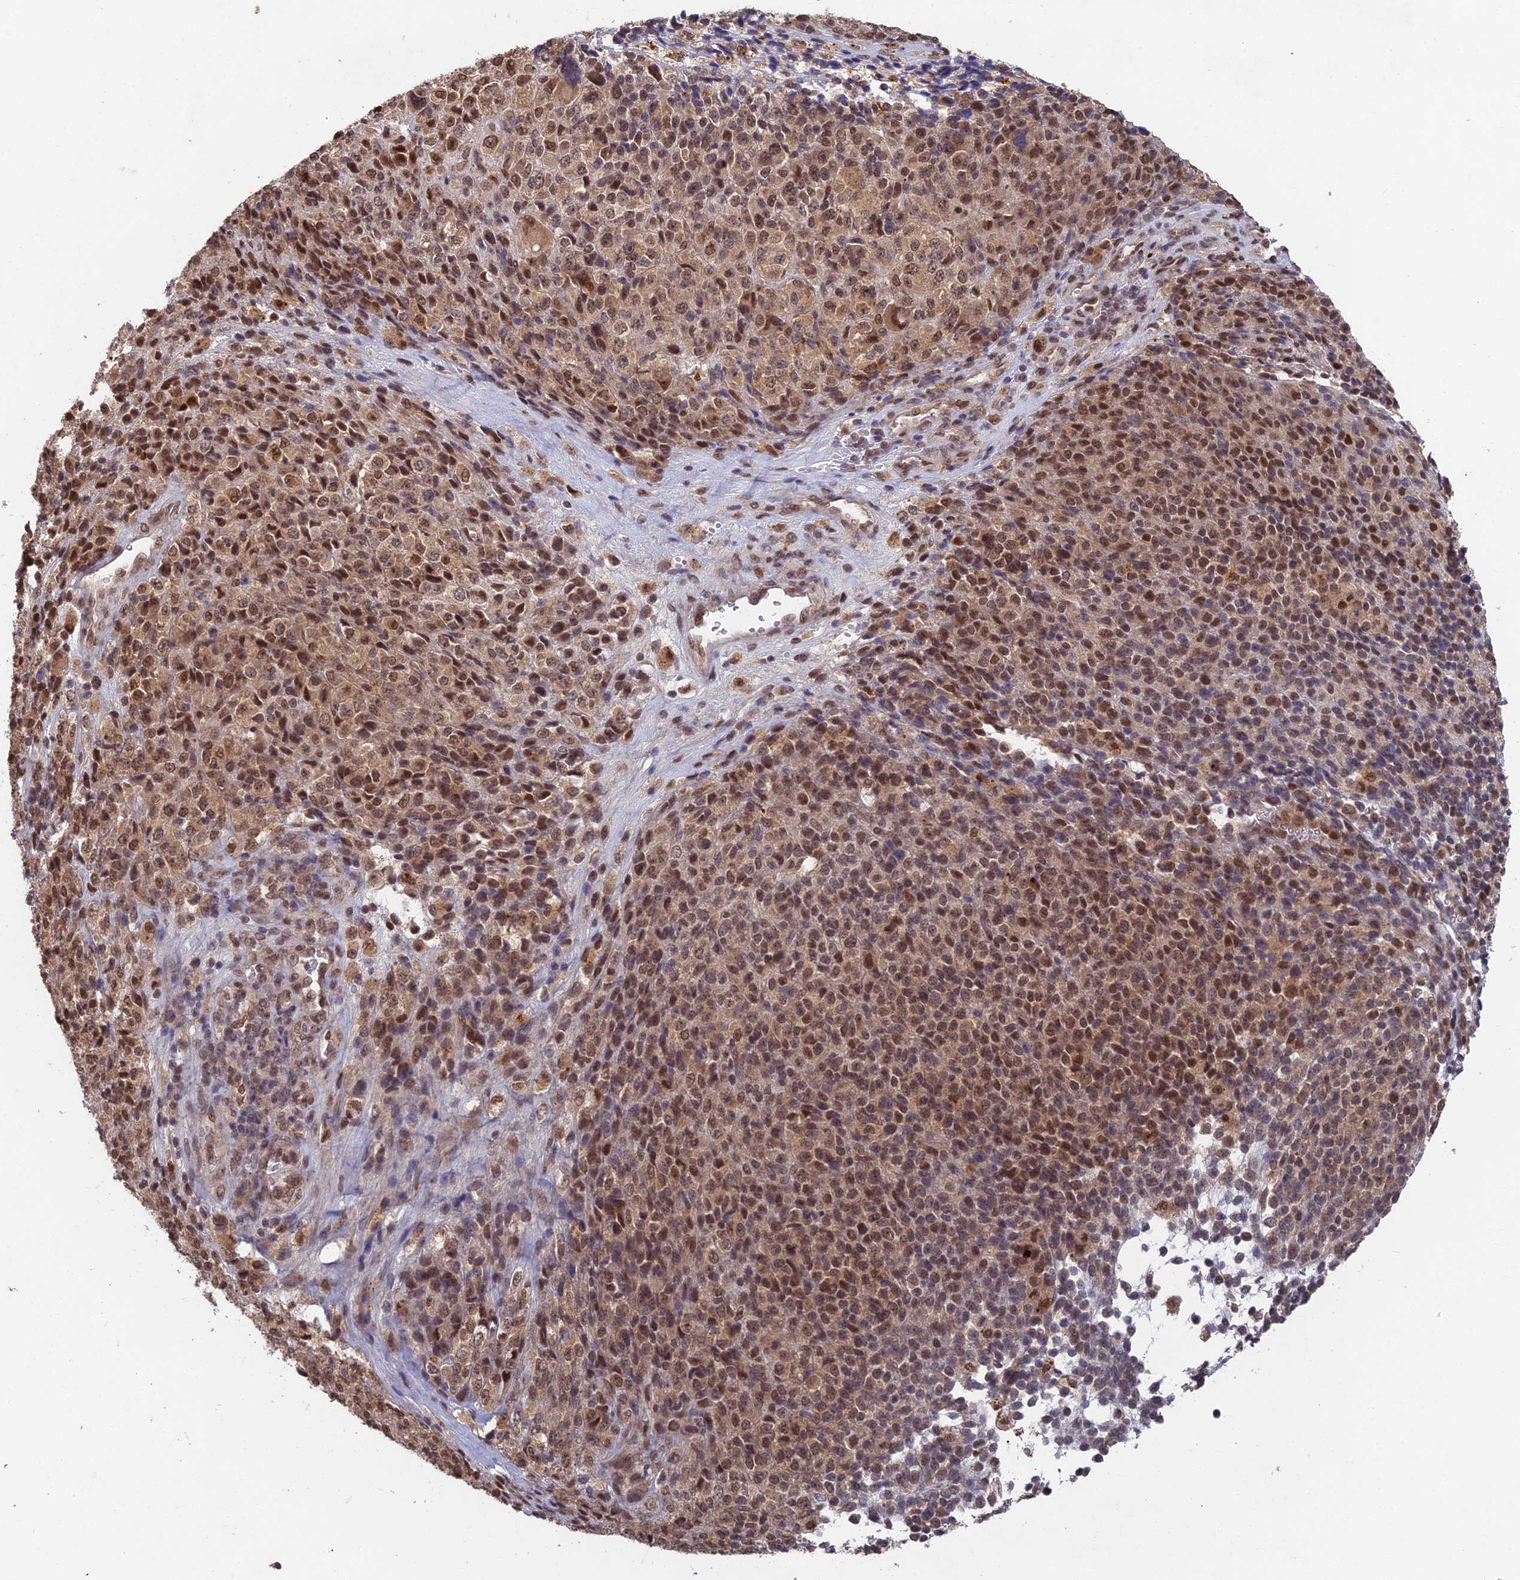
{"staining": {"intensity": "moderate", "quantity": ">75%", "location": "nuclear"}, "tissue": "melanoma", "cell_type": "Tumor cells", "image_type": "cancer", "snomed": [{"axis": "morphology", "description": "Malignant melanoma, Metastatic site"}, {"axis": "topography", "description": "Brain"}], "caption": "There is medium levels of moderate nuclear staining in tumor cells of malignant melanoma (metastatic site), as demonstrated by immunohistochemical staining (brown color).", "gene": "RANBP3", "patient": {"sex": "female", "age": 56}}